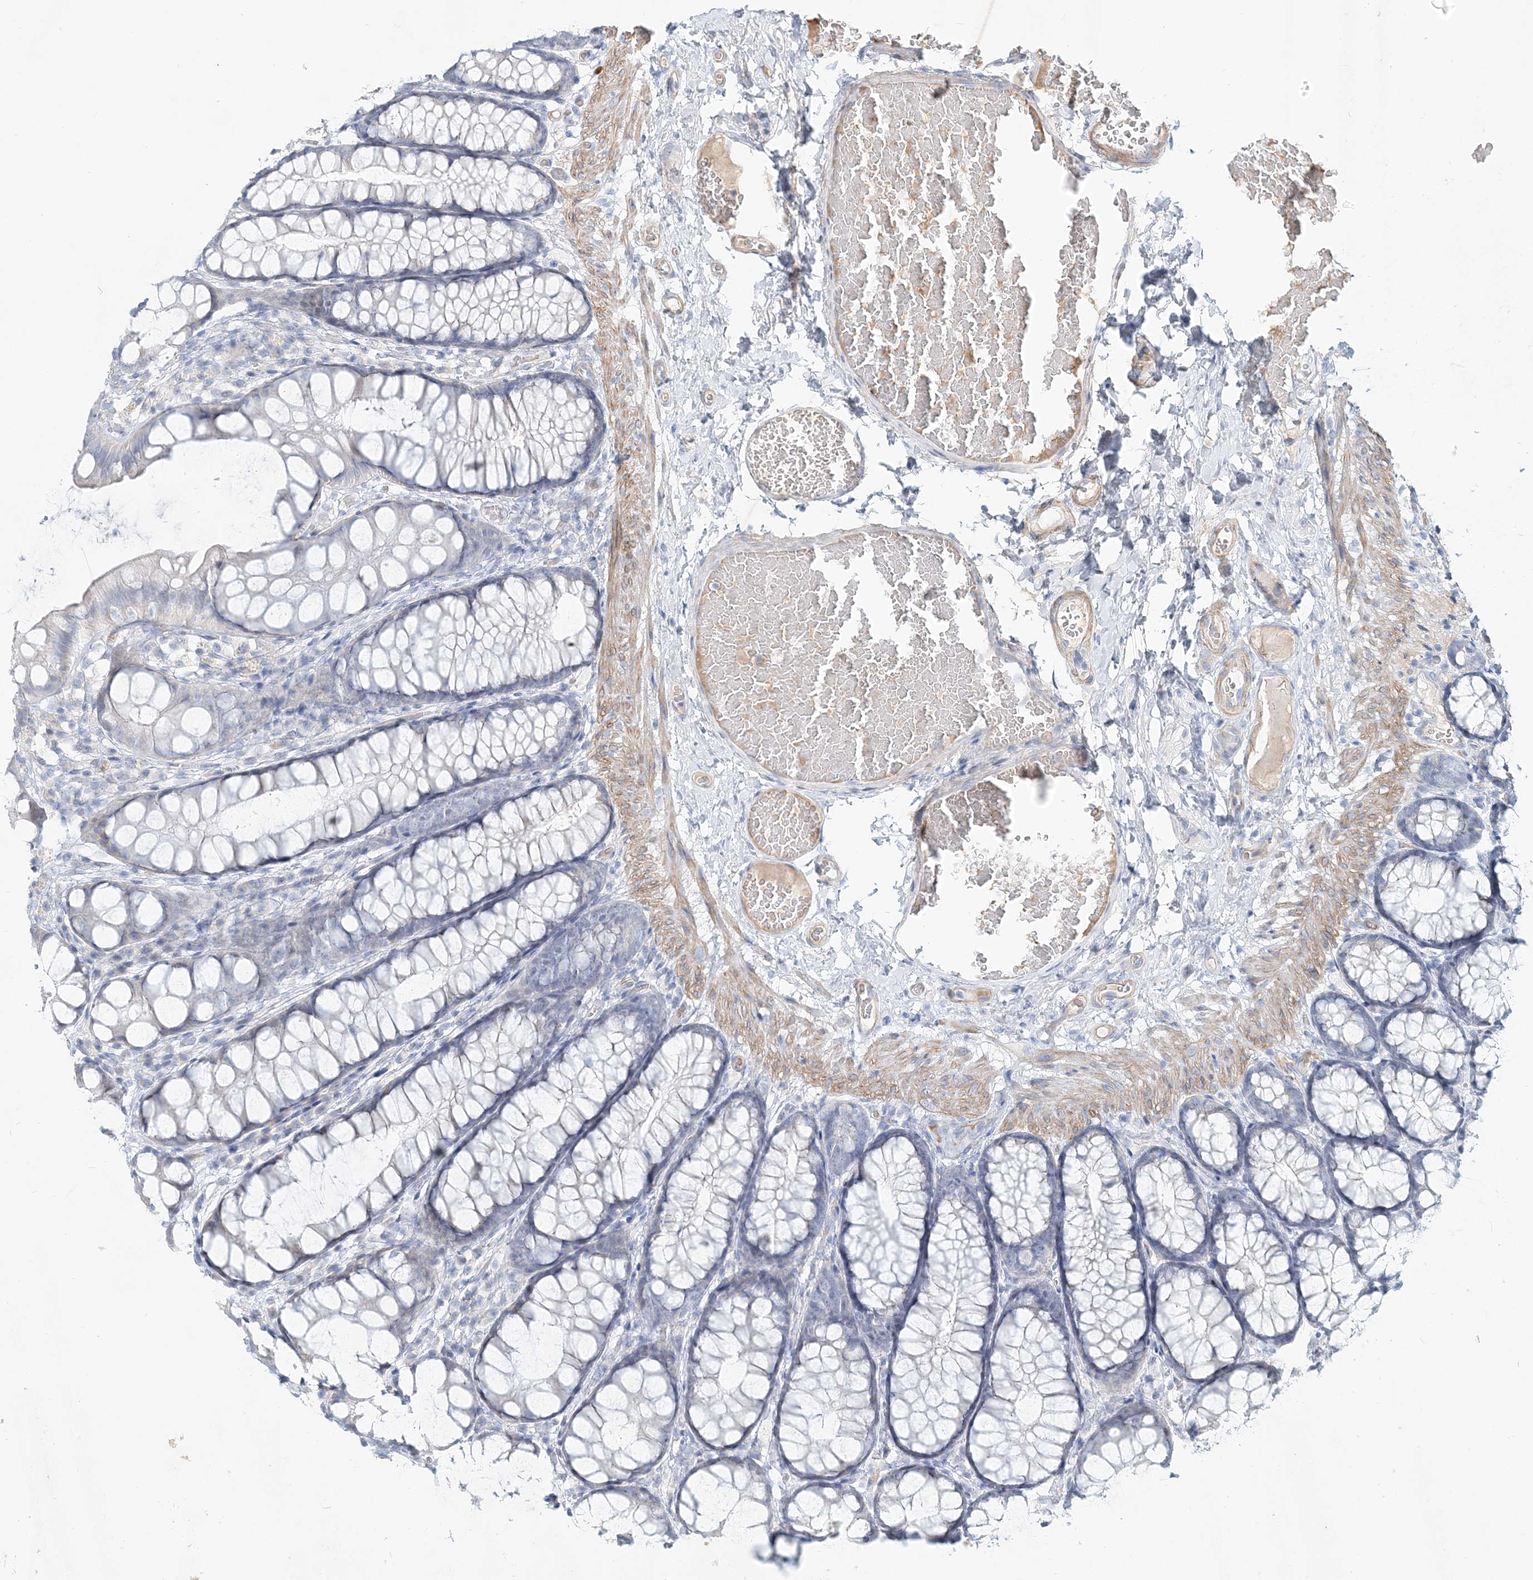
{"staining": {"intensity": "moderate", "quantity": ">75%", "location": "cytoplasmic/membranous"}, "tissue": "colon", "cell_type": "Endothelial cells", "image_type": "normal", "snomed": [{"axis": "morphology", "description": "Normal tissue, NOS"}, {"axis": "topography", "description": "Colon"}], "caption": "IHC micrograph of unremarkable colon: colon stained using immunohistochemistry demonstrates medium levels of moderate protein expression localized specifically in the cytoplasmic/membranous of endothelial cells, appearing as a cytoplasmic/membranous brown color.", "gene": "DNAH5", "patient": {"sex": "male", "age": 47}}